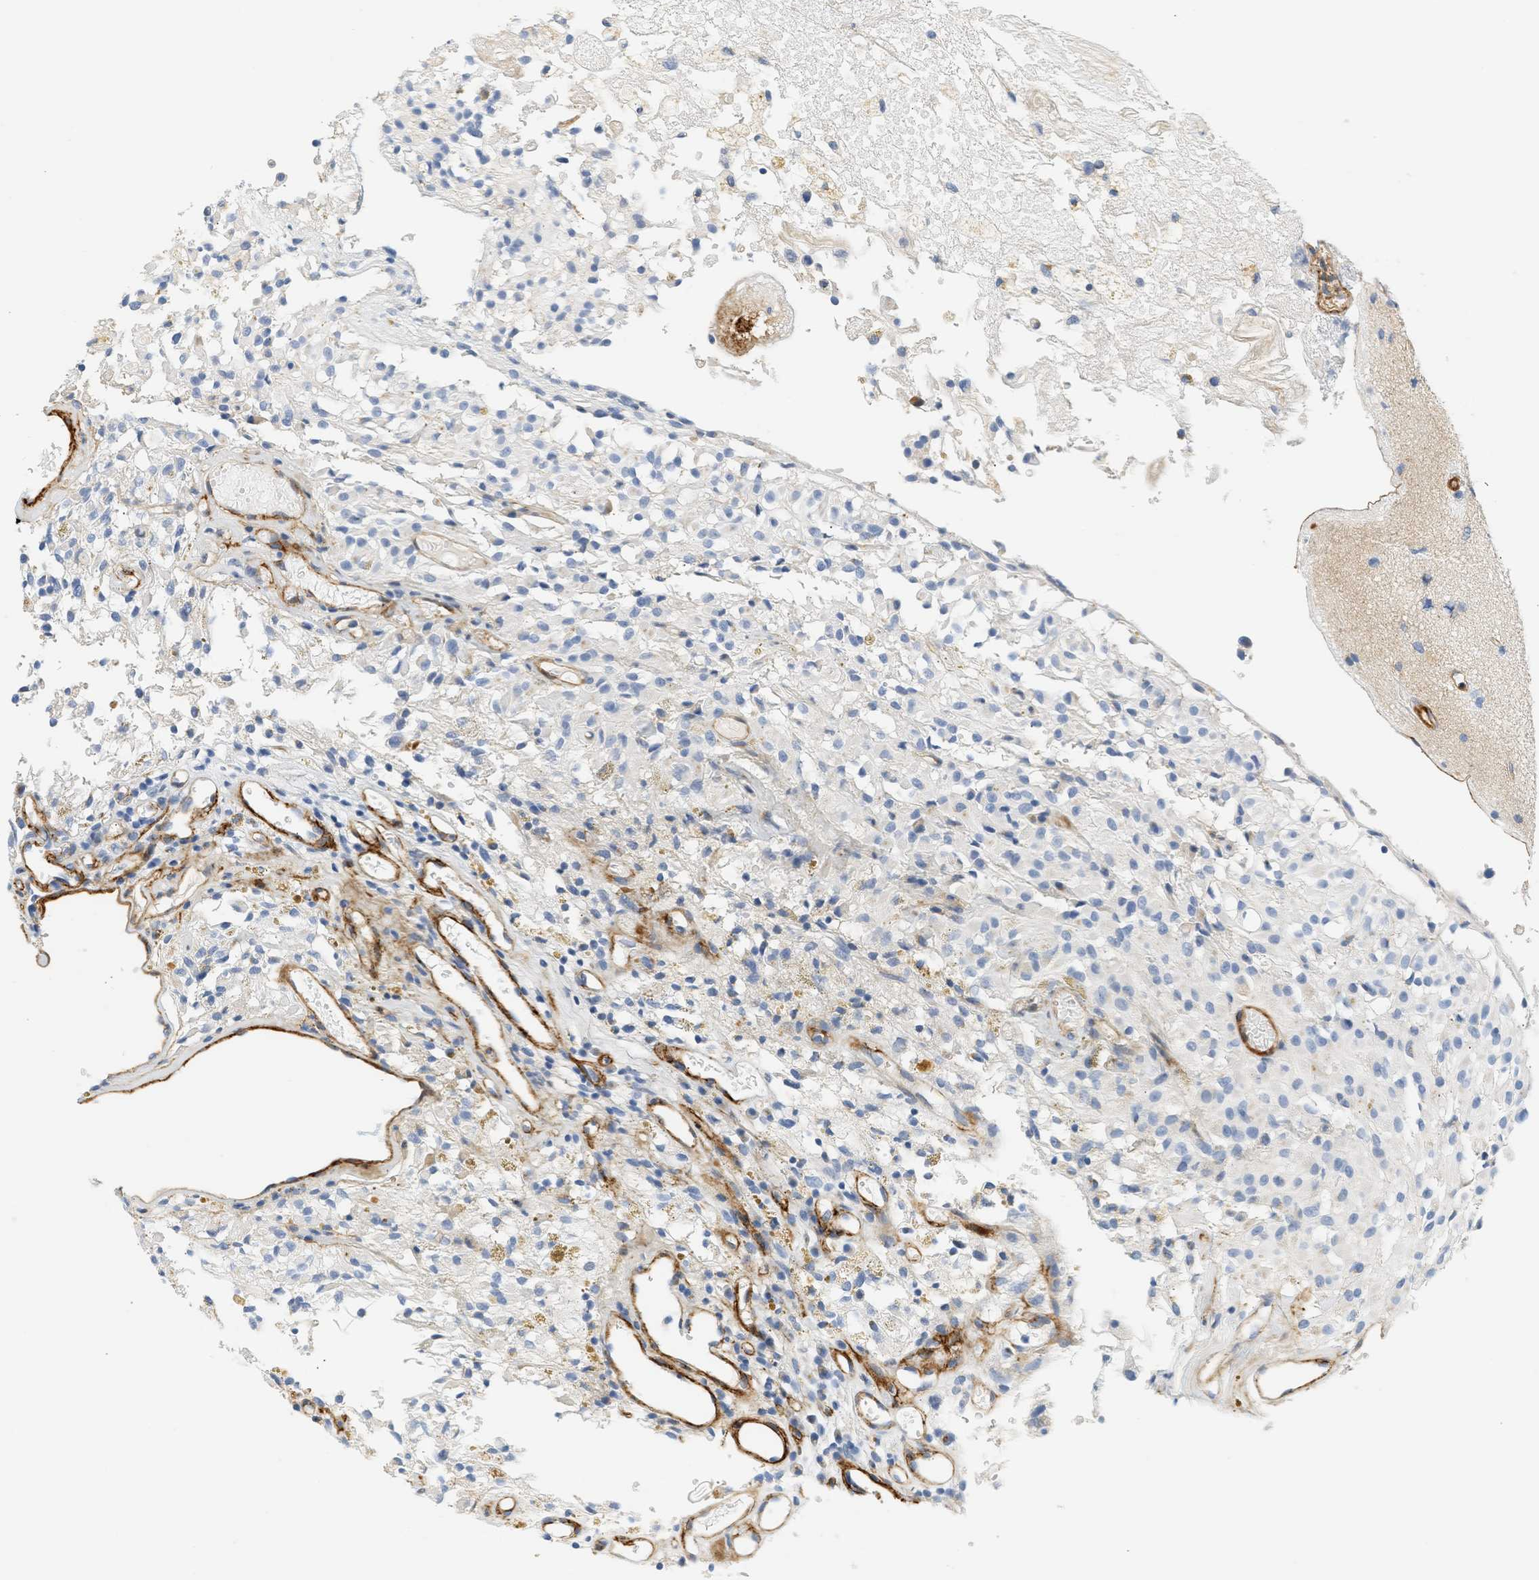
{"staining": {"intensity": "negative", "quantity": "none", "location": "none"}, "tissue": "glioma", "cell_type": "Tumor cells", "image_type": "cancer", "snomed": [{"axis": "morphology", "description": "Glioma, malignant, High grade"}, {"axis": "topography", "description": "Brain"}], "caption": "This is a micrograph of immunohistochemistry staining of malignant glioma (high-grade), which shows no positivity in tumor cells. (Brightfield microscopy of DAB IHC at high magnification).", "gene": "SLC30A7", "patient": {"sex": "female", "age": 59}}